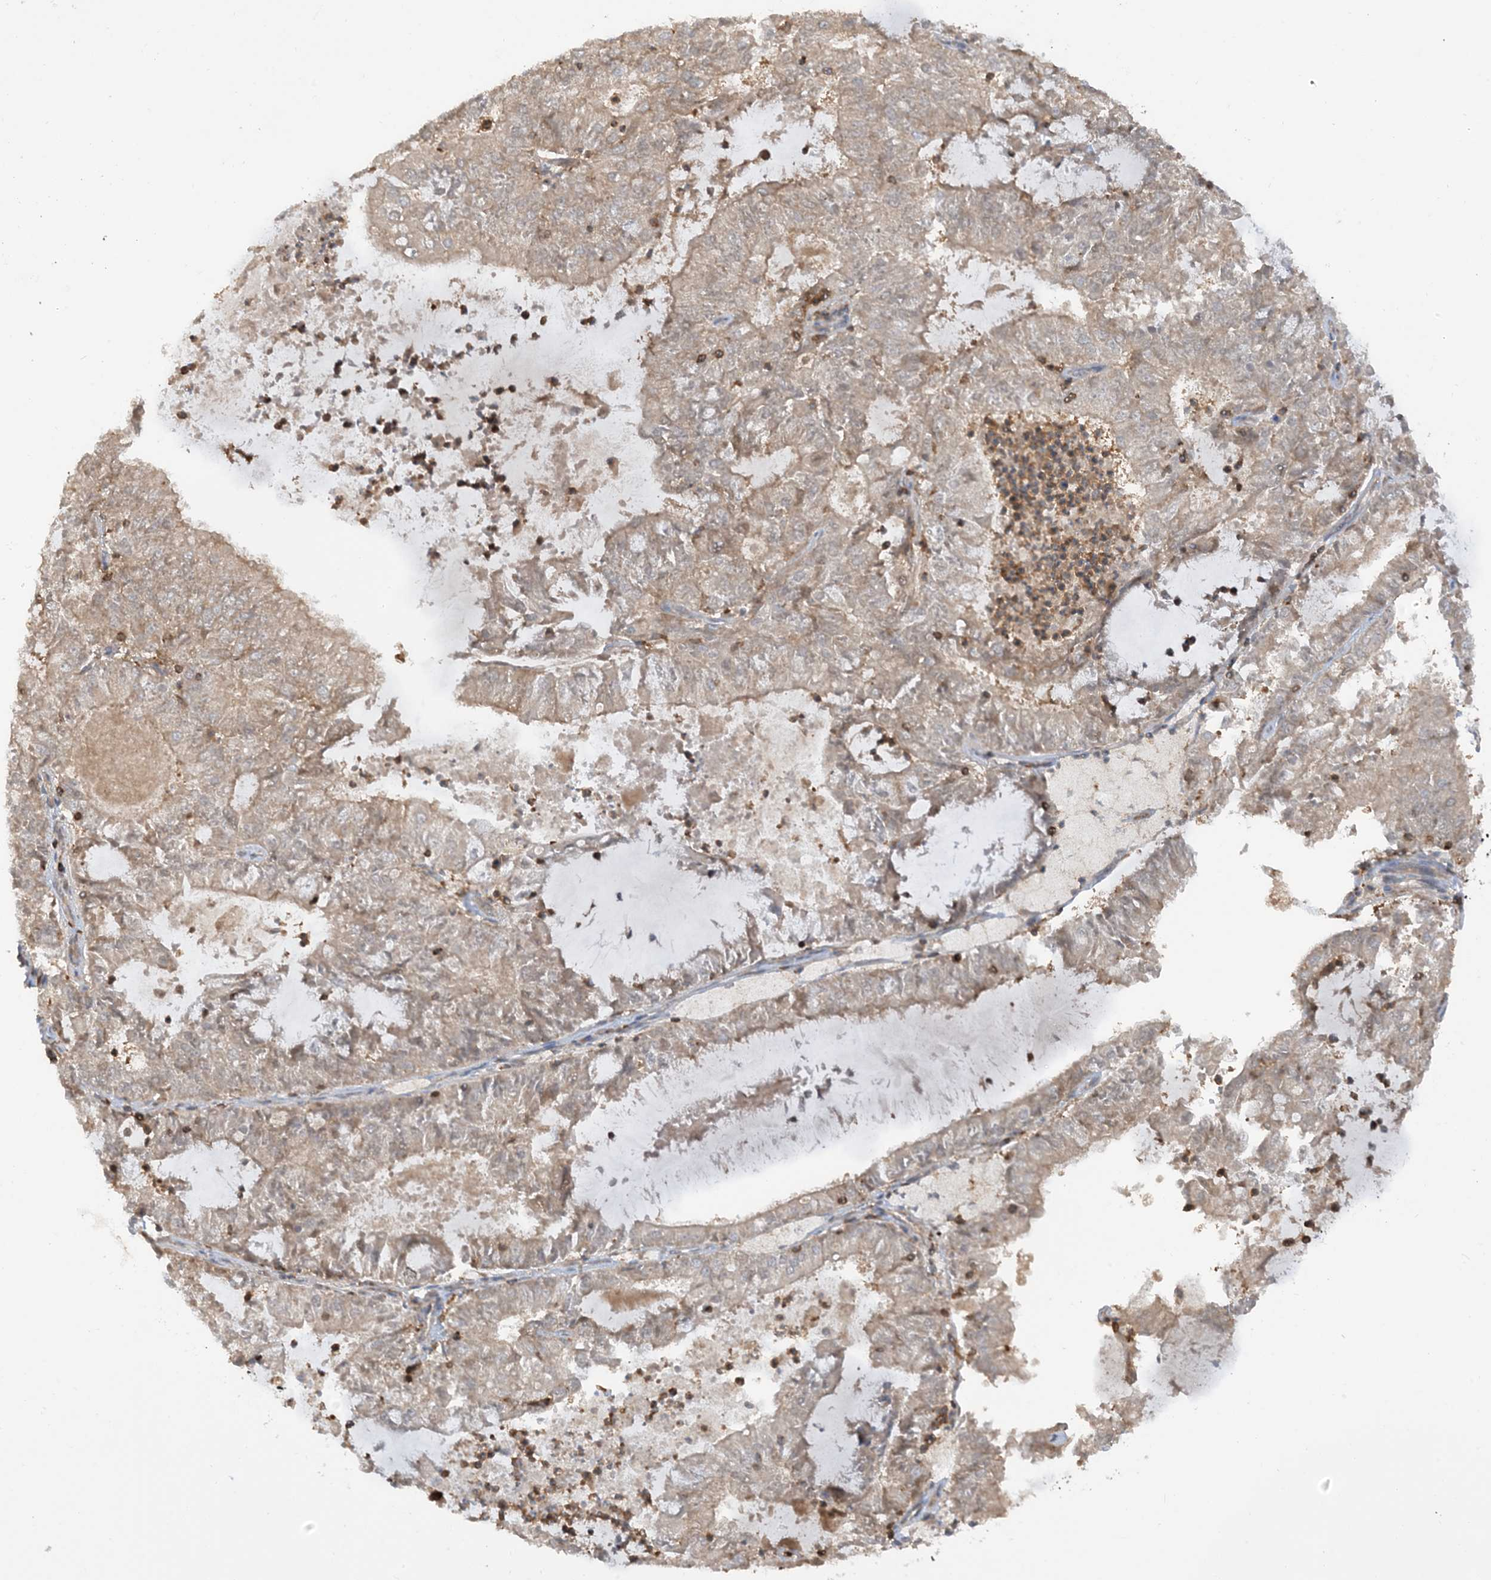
{"staining": {"intensity": "weak", "quantity": "25%-75%", "location": "cytoplasmic/membranous"}, "tissue": "endometrial cancer", "cell_type": "Tumor cells", "image_type": "cancer", "snomed": [{"axis": "morphology", "description": "Adenocarcinoma, NOS"}, {"axis": "topography", "description": "Endometrium"}], "caption": "Weak cytoplasmic/membranous protein staining is present in approximately 25%-75% of tumor cells in endometrial adenocarcinoma. The staining was performed using DAB (3,3'-diaminobenzidine), with brown indicating positive protein expression. Nuclei are stained blue with hematoxylin.", "gene": "CAPZB", "patient": {"sex": "female", "age": 57}}